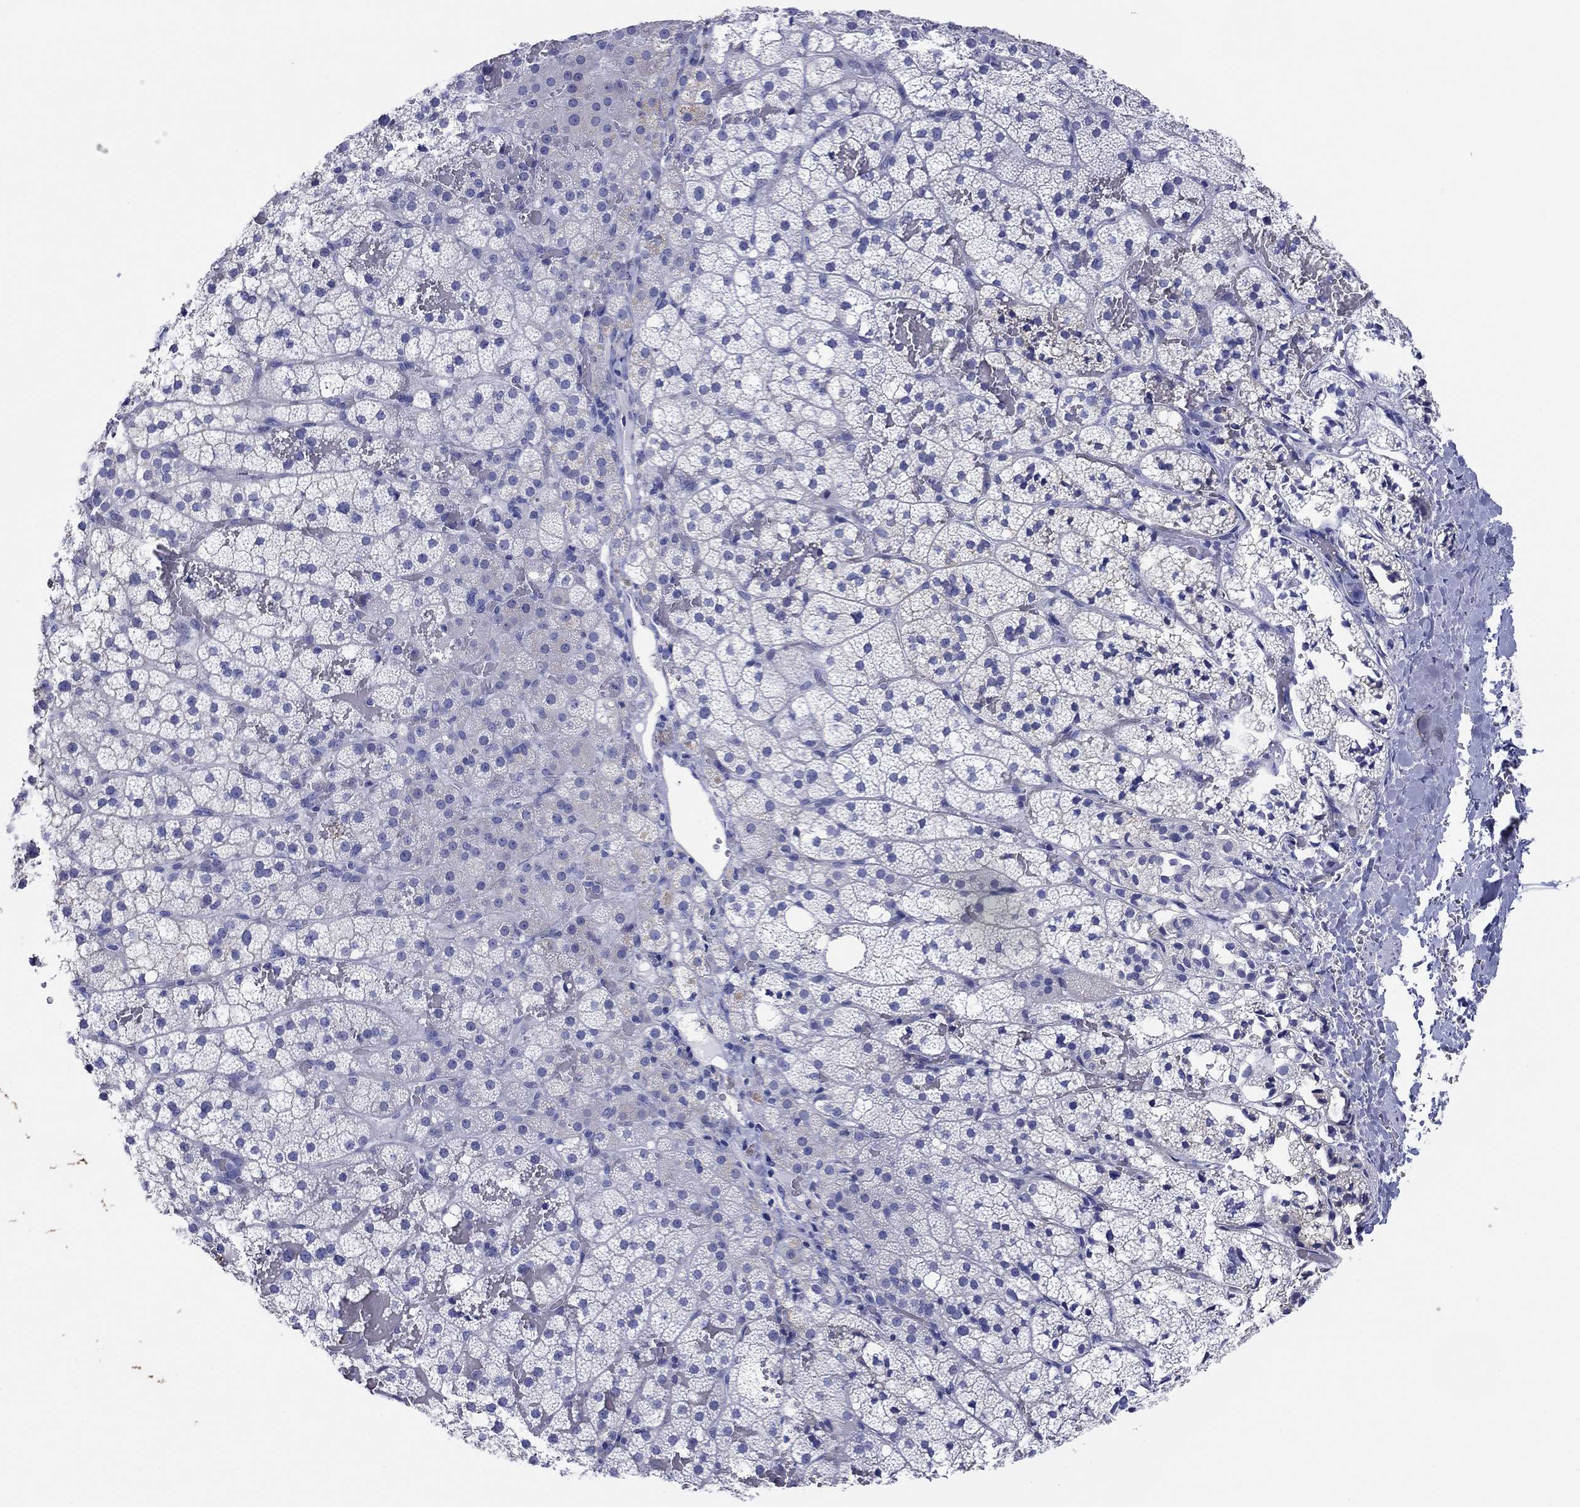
{"staining": {"intensity": "moderate", "quantity": "<25%", "location": "cytoplasmic/membranous"}, "tissue": "adrenal gland", "cell_type": "Glandular cells", "image_type": "normal", "snomed": [{"axis": "morphology", "description": "Normal tissue, NOS"}, {"axis": "topography", "description": "Adrenal gland"}], "caption": "Immunohistochemical staining of benign human adrenal gland displays low levels of moderate cytoplasmic/membranous staining in about <25% of glandular cells. The staining is performed using DAB (3,3'-diaminobenzidine) brown chromogen to label protein expression. The nuclei are counter-stained blue using hematoxylin.", "gene": "ATP1B1", "patient": {"sex": "male", "age": 53}}